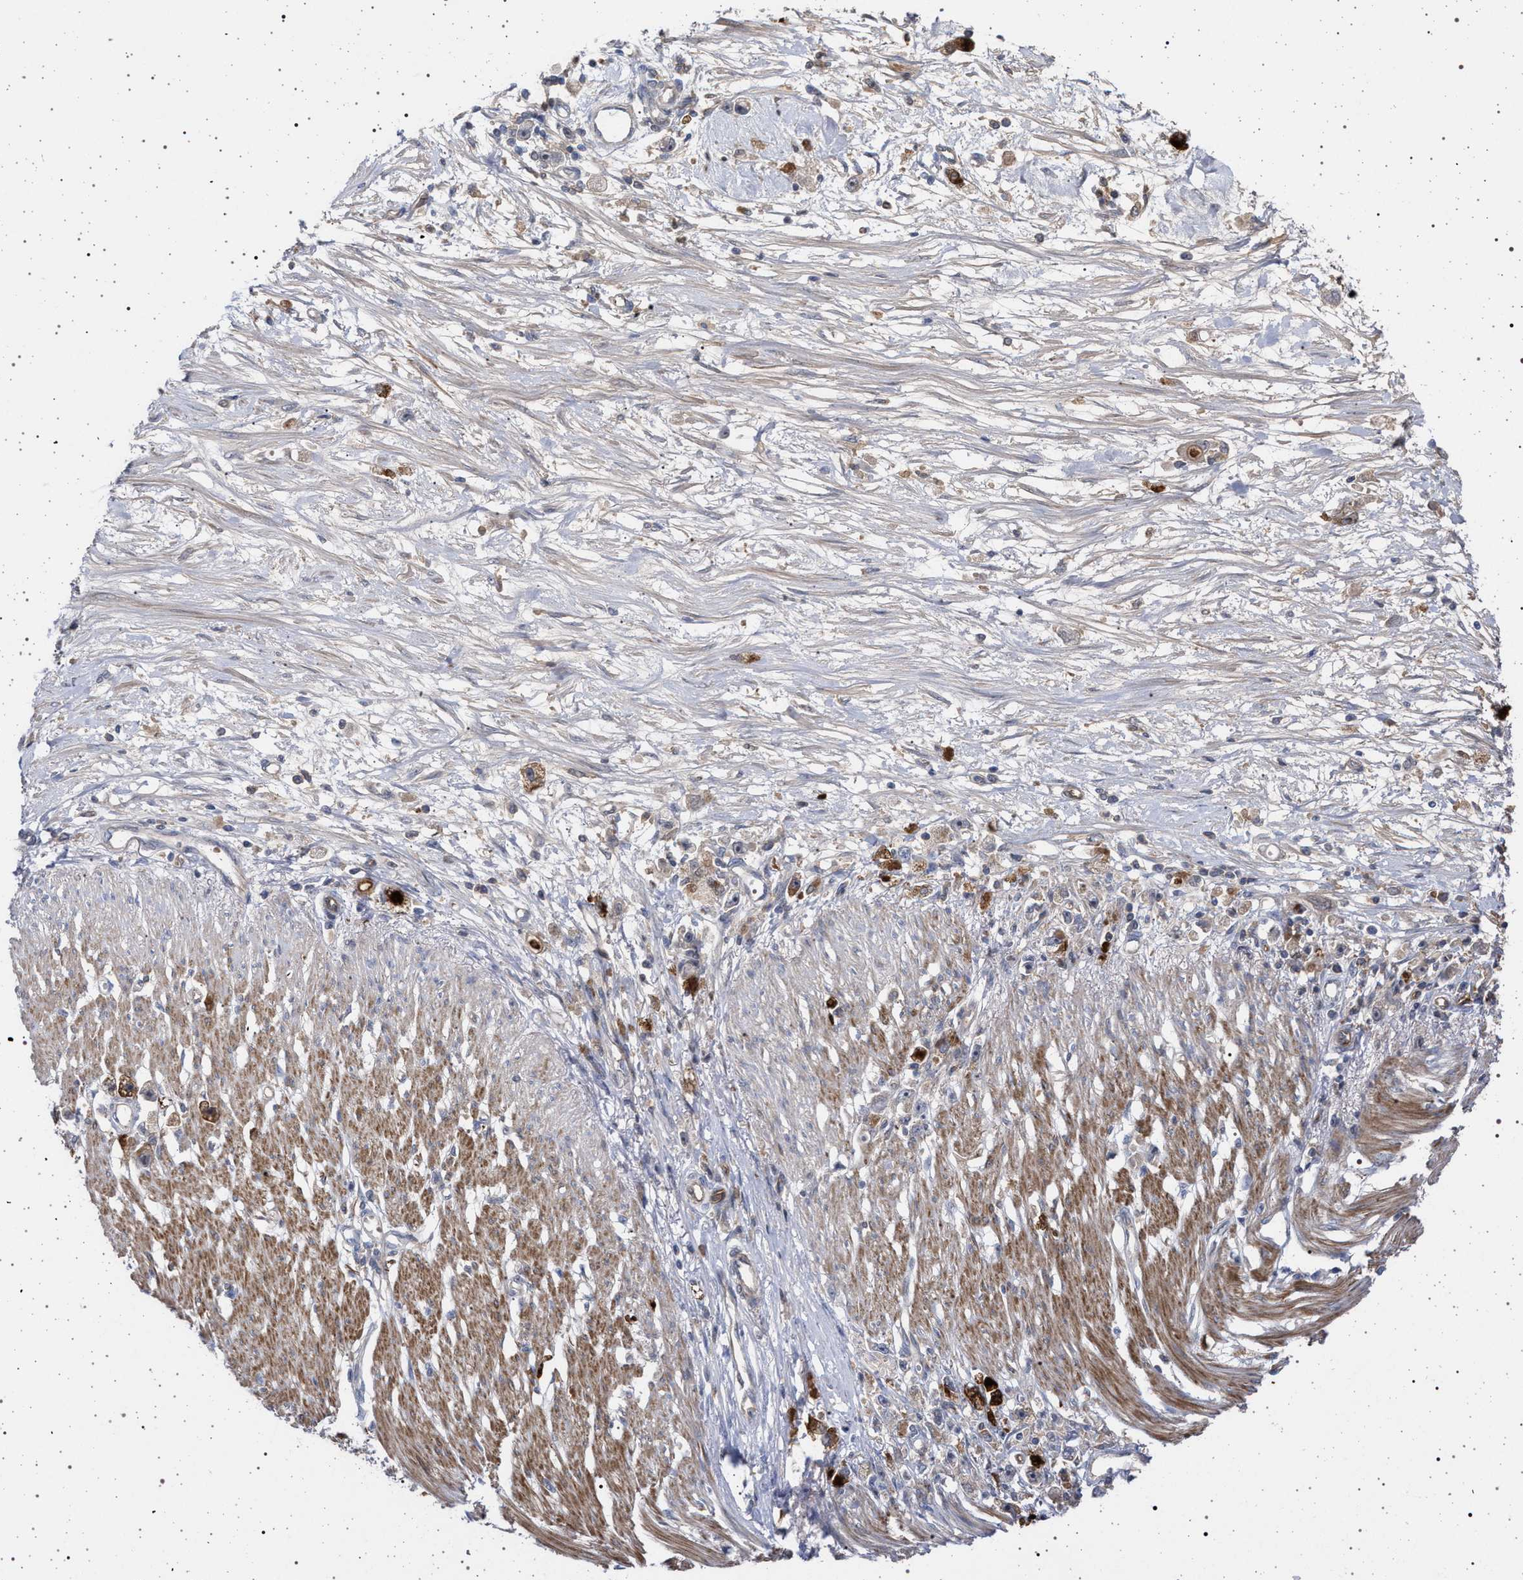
{"staining": {"intensity": "negative", "quantity": "none", "location": "none"}, "tissue": "stomach cancer", "cell_type": "Tumor cells", "image_type": "cancer", "snomed": [{"axis": "morphology", "description": "Adenocarcinoma, NOS"}, {"axis": "topography", "description": "Stomach"}], "caption": "Protein analysis of stomach adenocarcinoma displays no significant expression in tumor cells.", "gene": "RBM48", "patient": {"sex": "female", "age": 59}}